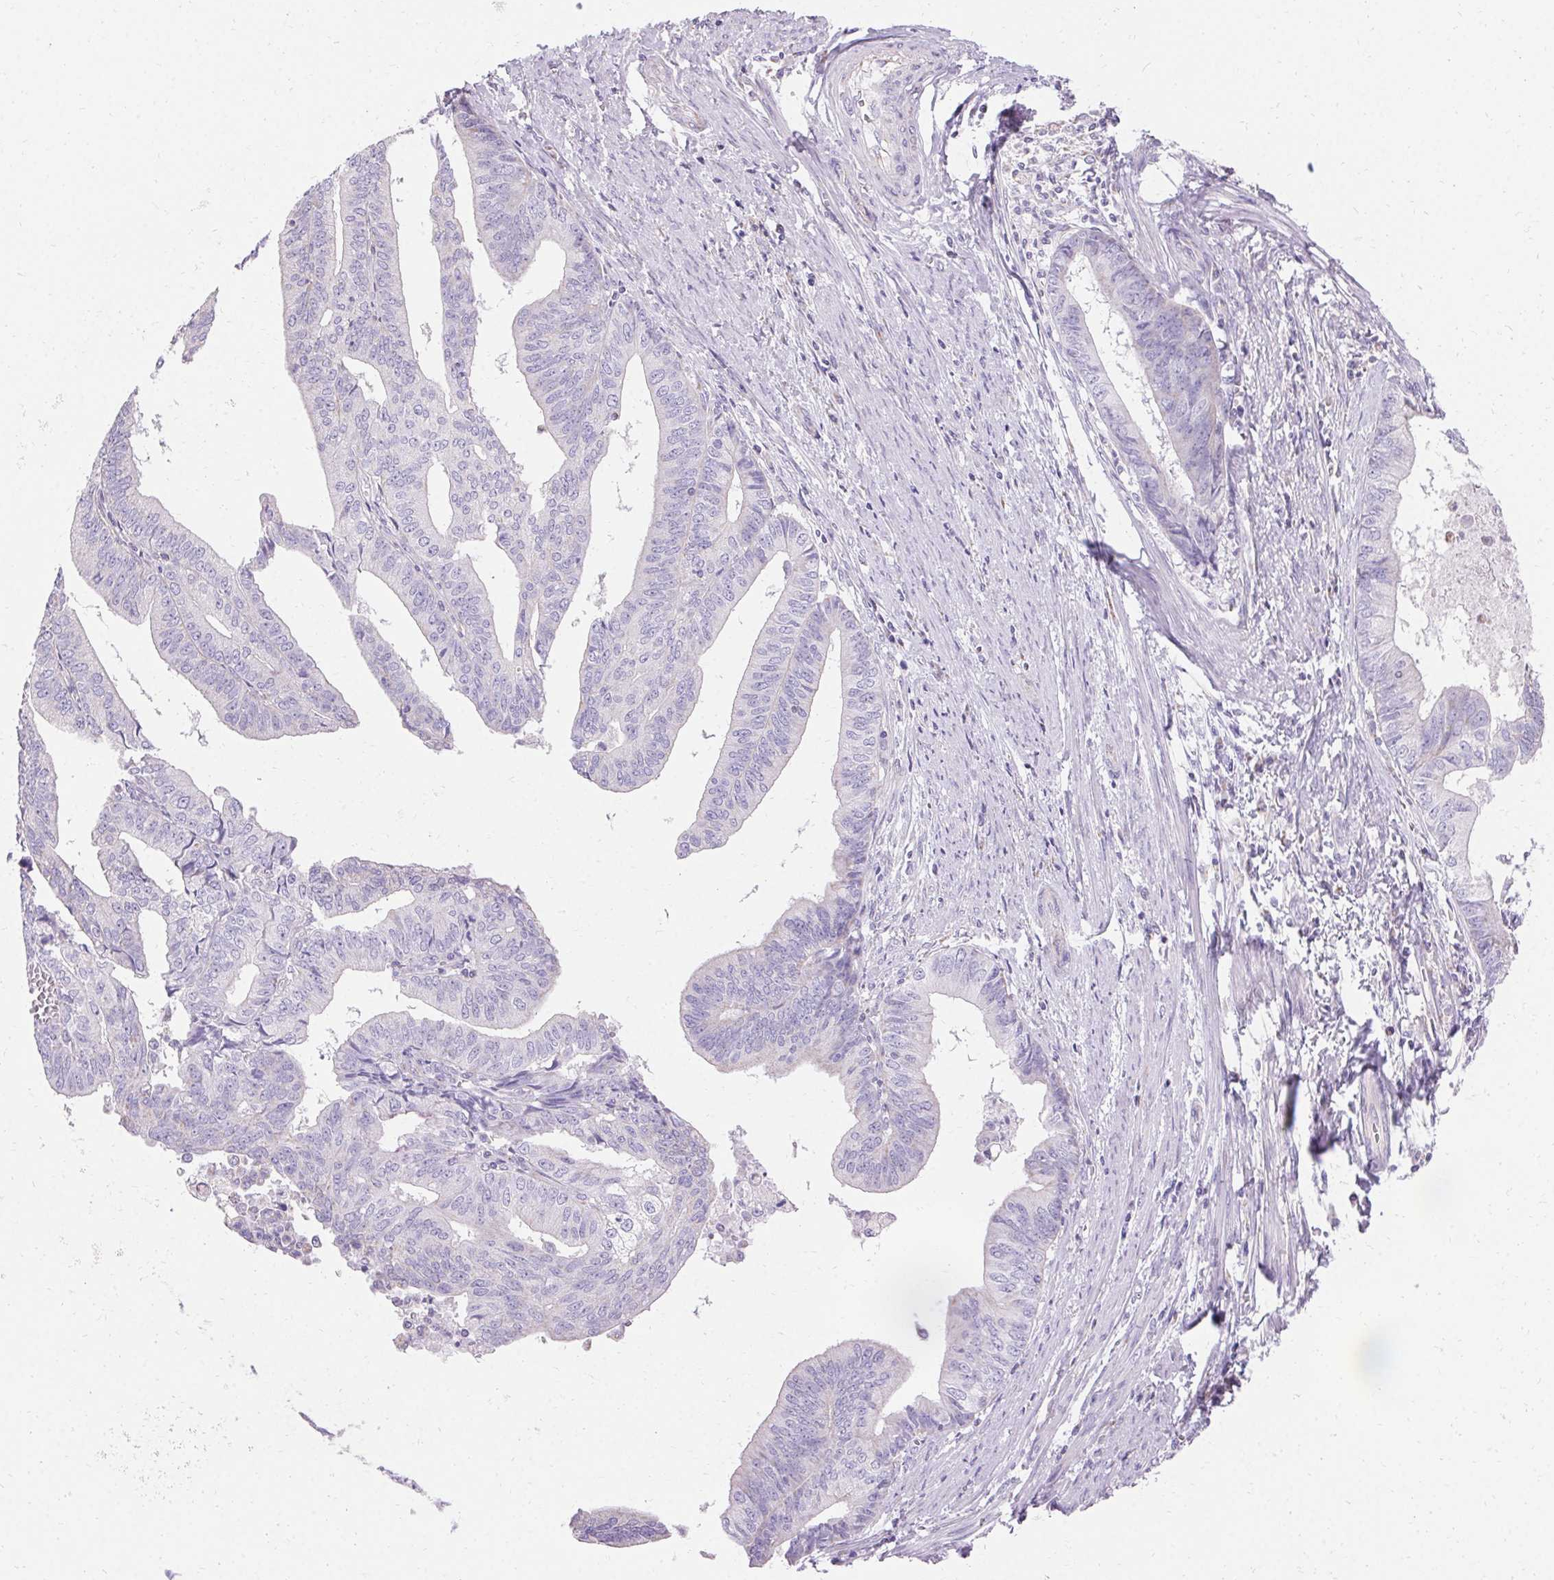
{"staining": {"intensity": "negative", "quantity": "none", "location": "none"}, "tissue": "endometrial cancer", "cell_type": "Tumor cells", "image_type": "cancer", "snomed": [{"axis": "morphology", "description": "Adenocarcinoma, NOS"}, {"axis": "topography", "description": "Endometrium"}], "caption": "This photomicrograph is of endometrial adenocarcinoma stained with immunohistochemistry (IHC) to label a protein in brown with the nuclei are counter-stained blue. There is no positivity in tumor cells.", "gene": "ASGR2", "patient": {"sex": "female", "age": 65}}